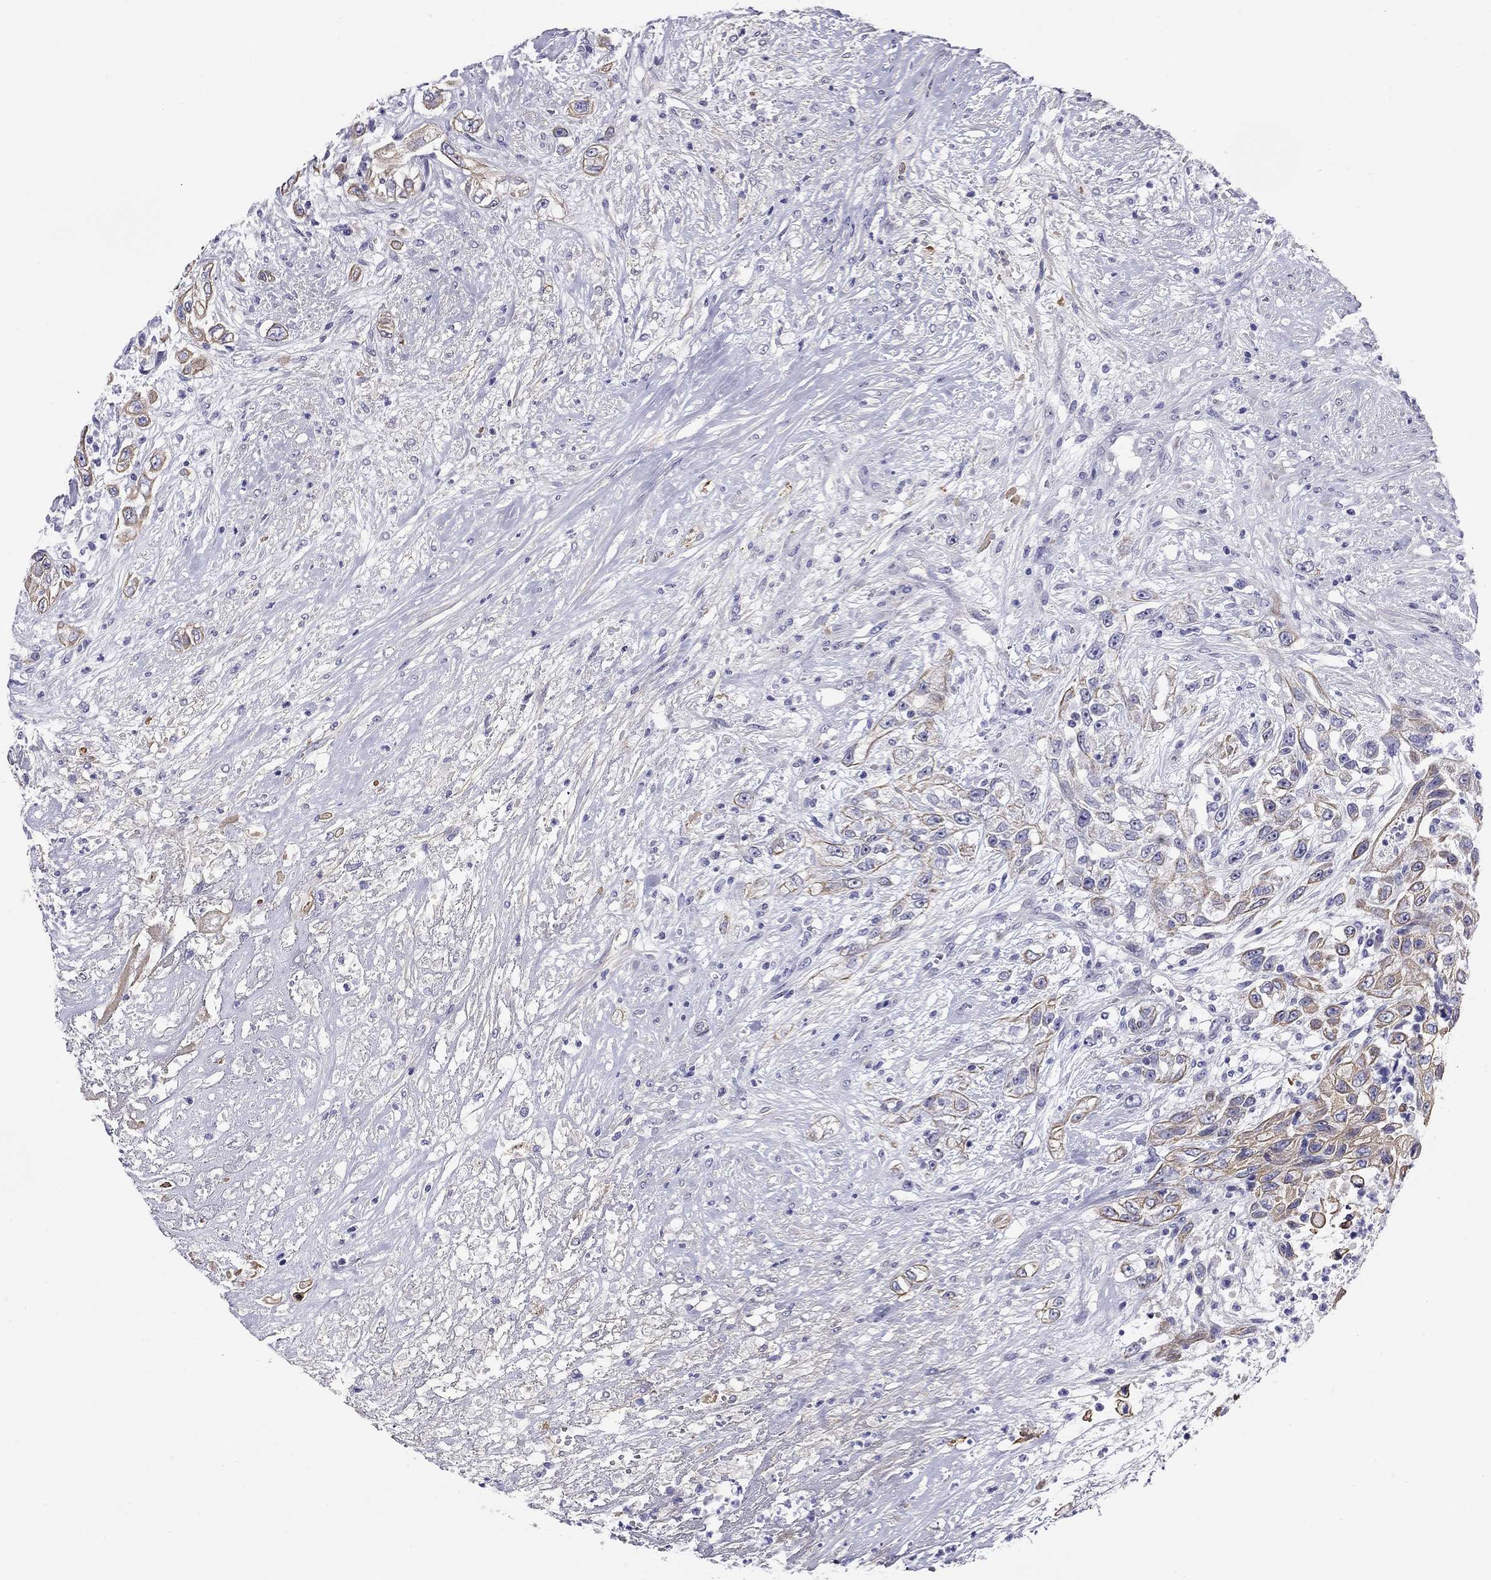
{"staining": {"intensity": "moderate", "quantity": "25%-75%", "location": "cytoplasmic/membranous"}, "tissue": "urothelial cancer", "cell_type": "Tumor cells", "image_type": "cancer", "snomed": [{"axis": "morphology", "description": "Urothelial carcinoma, High grade"}, {"axis": "topography", "description": "Urinary bladder"}], "caption": "IHC image of neoplastic tissue: urothelial carcinoma (high-grade) stained using immunohistochemistry (IHC) reveals medium levels of moderate protein expression localized specifically in the cytoplasmic/membranous of tumor cells, appearing as a cytoplasmic/membranous brown color.", "gene": "CMYA5", "patient": {"sex": "female", "age": 56}}